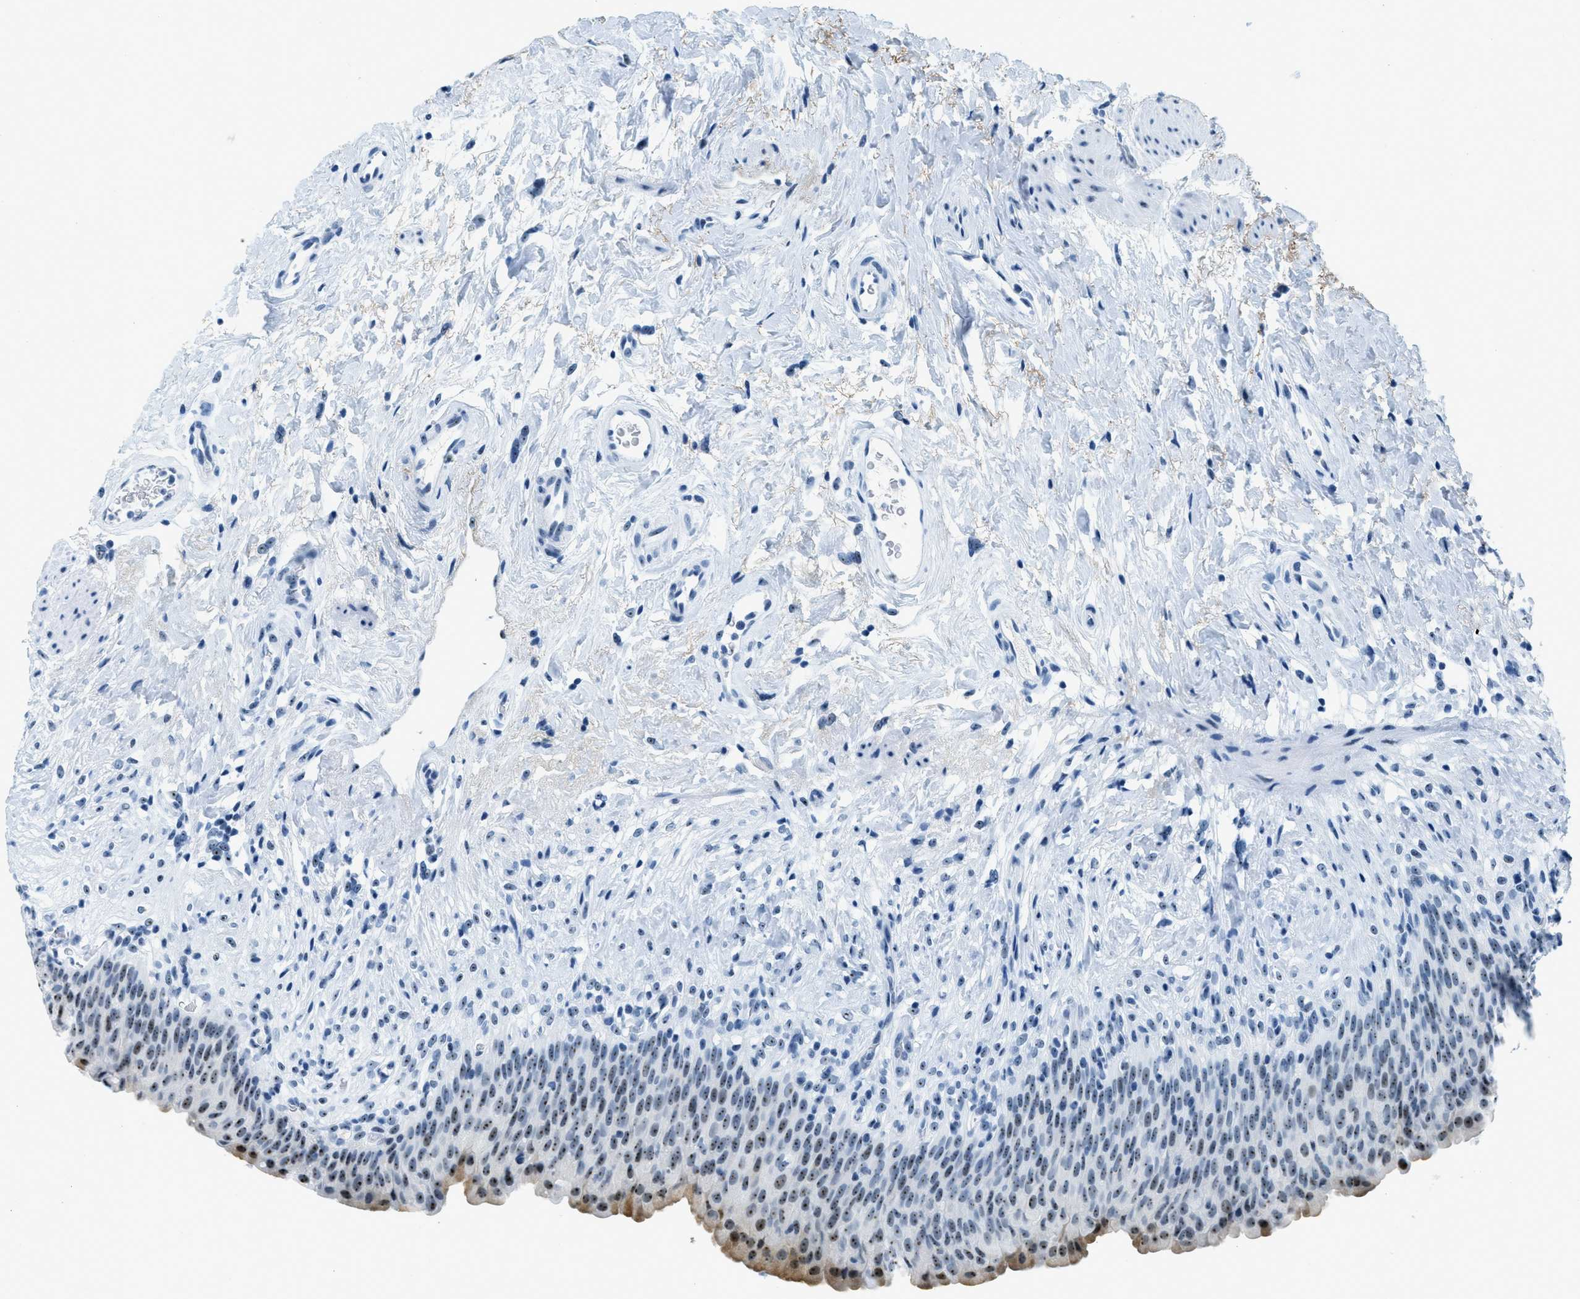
{"staining": {"intensity": "moderate", "quantity": "25%-75%", "location": "cytoplasmic/membranous,nuclear"}, "tissue": "urinary bladder", "cell_type": "Urothelial cells", "image_type": "normal", "snomed": [{"axis": "morphology", "description": "Normal tissue, NOS"}, {"axis": "topography", "description": "Urinary bladder"}], "caption": "Urinary bladder stained with DAB (3,3'-diaminobenzidine) immunohistochemistry displays medium levels of moderate cytoplasmic/membranous,nuclear staining in about 25%-75% of urothelial cells.", "gene": "PLA2G2A", "patient": {"sex": "female", "age": 79}}